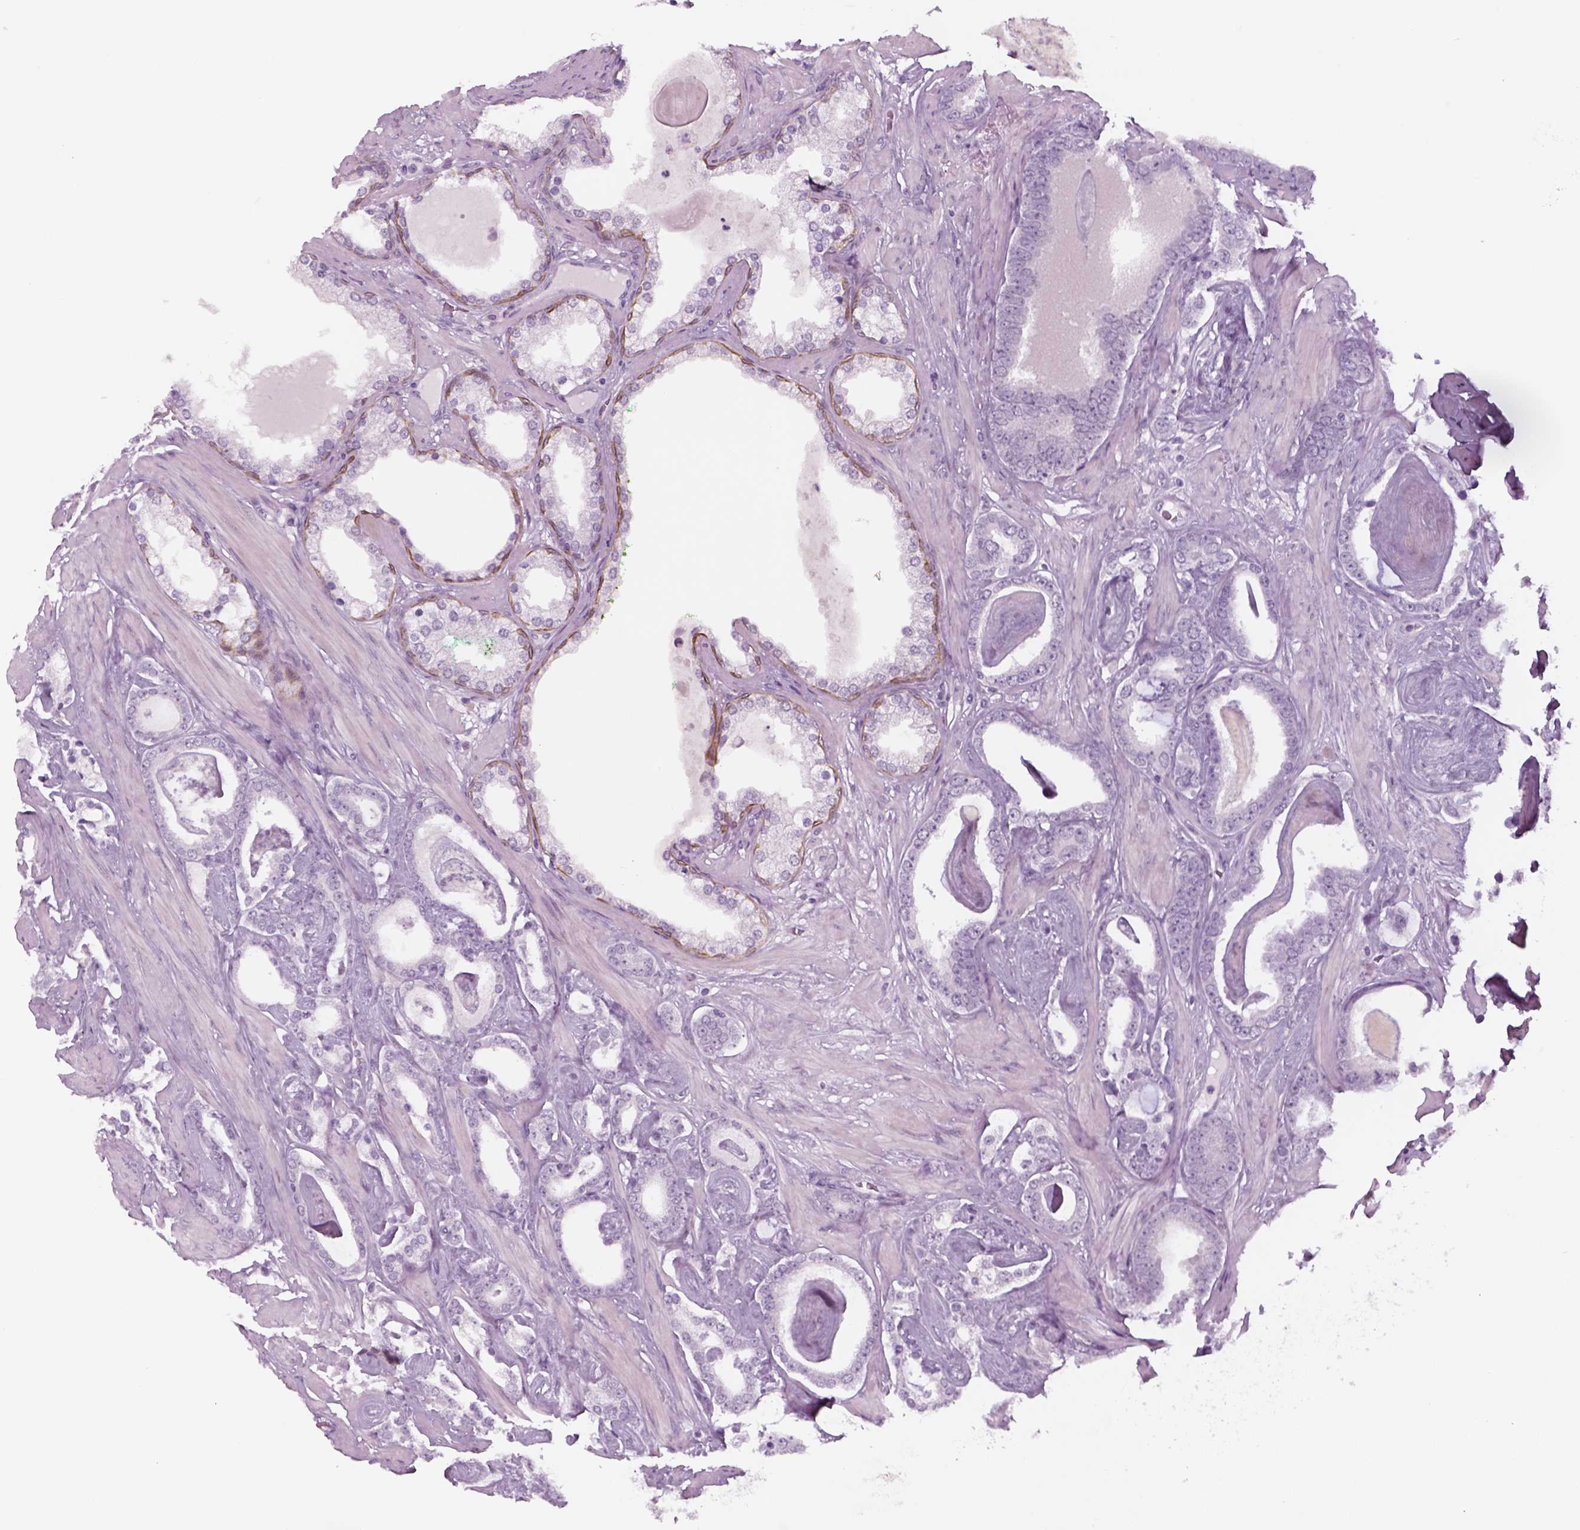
{"staining": {"intensity": "negative", "quantity": "none", "location": "none"}, "tissue": "prostate cancer", "cell_type": "Tumor cells", "image_type": "cancer", "snomed": [{"axis": "morphology", "description": "Adenocarcinoma, High grade"}, {"axis": "topography", "description": "Prostate"}], "caption": "This is an IHC image of prostate cancer (high-grade adenocarcinoma). There is no positivity in tumor cells.", "gene": "KRT75", "patient": {"sex": "male", "age": 63}}